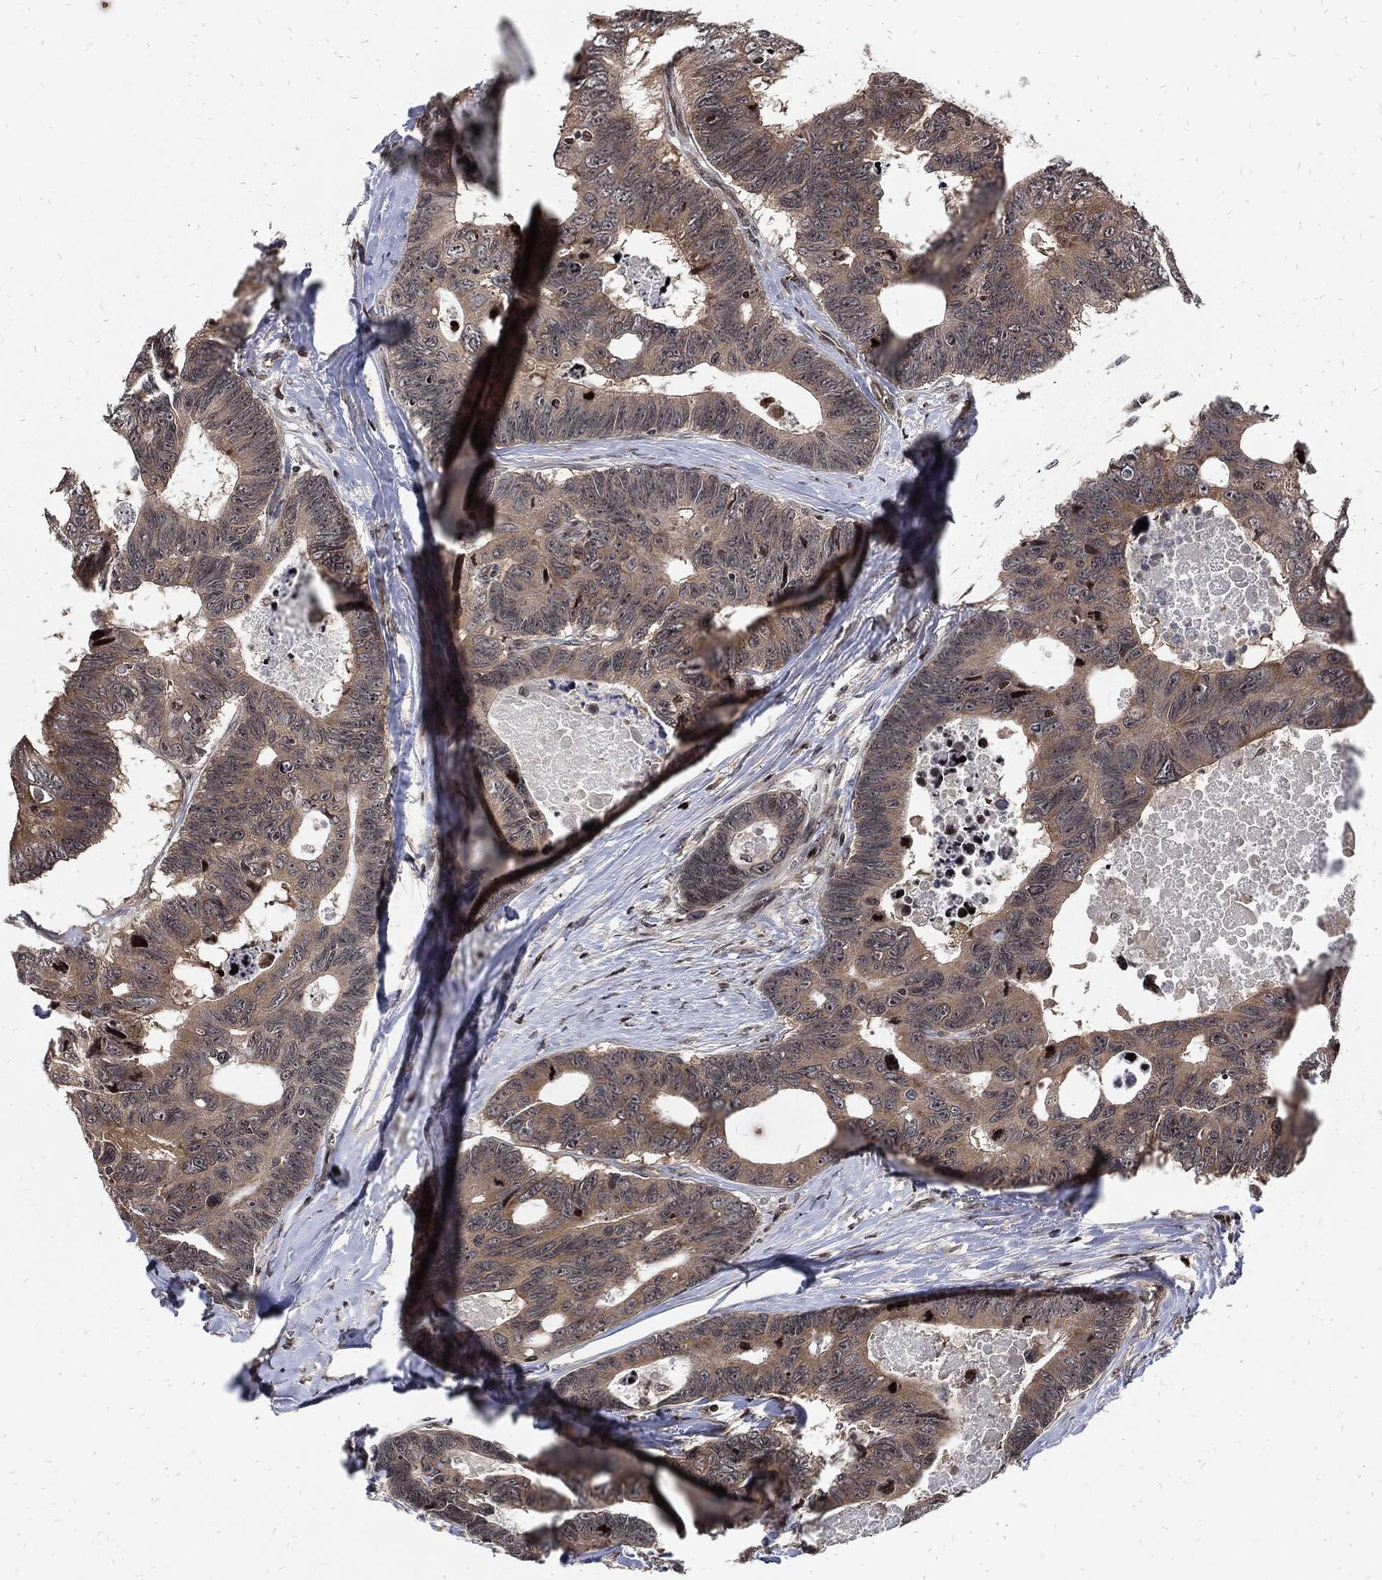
{"staining": {"intensity": "weak", "quantity": "<25%", "location": "cytoplasmic/membranous"}, "tissue": "colorectal cancer", "cell_type": "Tumor cells", "image_type": "cancer", "snomed": [{"axis": "morphology", "description": "Adenocarcinoma, NOS"}, {"axis": "topography", "description": "Colon"}], "caption": "High magnification brightfield microscopy of colorectal cancer stained with DAB (brown) and counterstained with hematoxylin (blue): tumor cells show no significant positivity.", "gene": "ZNF775", "patient": {"sex": "female", "age": 77}}